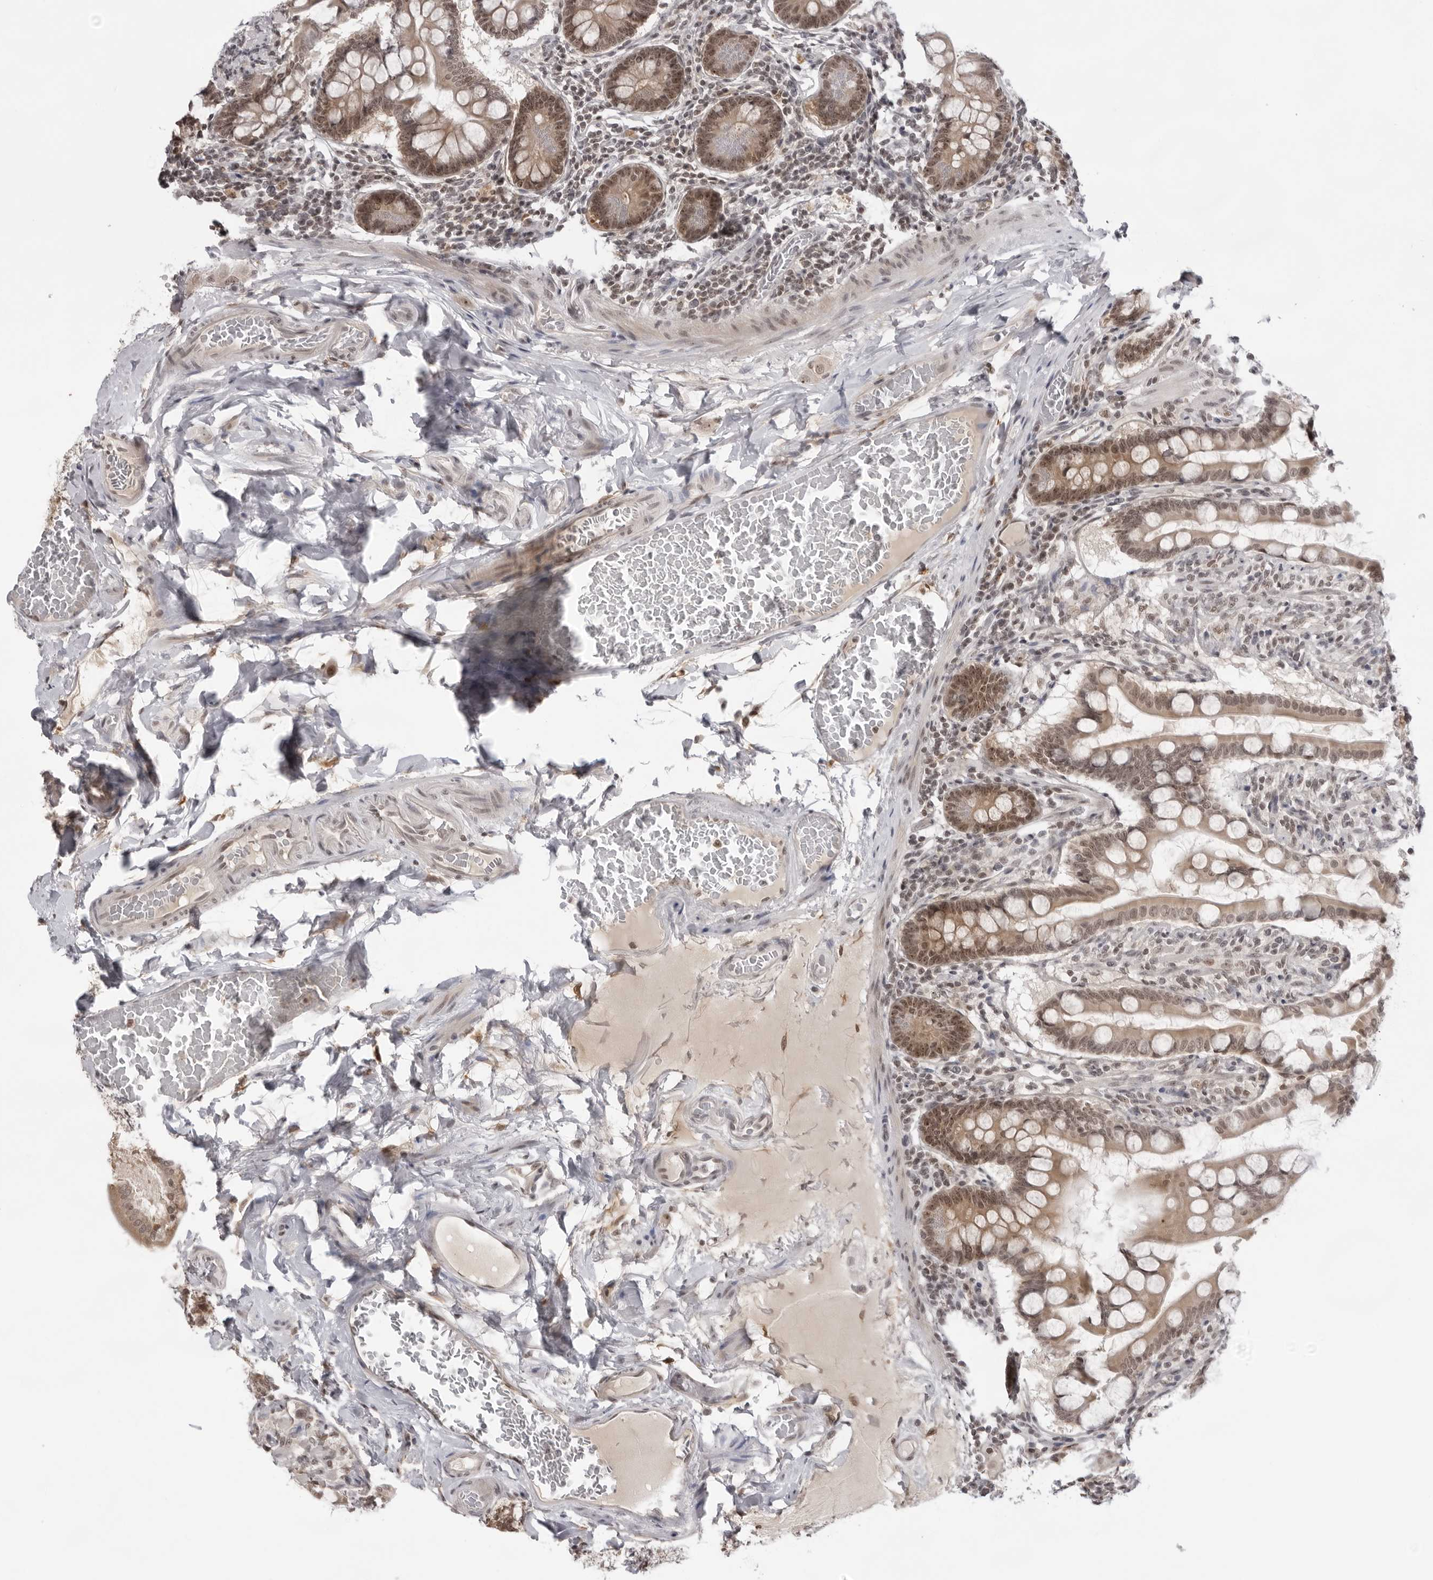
{"staining": {"intensity": "moderate", "quantity": ">75%", "location": "cytoplasmic/membranous,nuclear"}, "tissue": "small intestine", "cell_type": "Glandular cells", "image_type": "normal", "snomed": [{"axis": "morphology", "description": "Normal tissue, NOS"}, {"axis": "topography", "description": "Small intestine"}], "caption": "Glandular cells show medium levels of moderate cytoplasmic/membranous,nuclear positivity in approximately >75% of cells in normal small intestine.", "gene": "EXOSC10", "patient": {"sex": "male", "age": 41}}